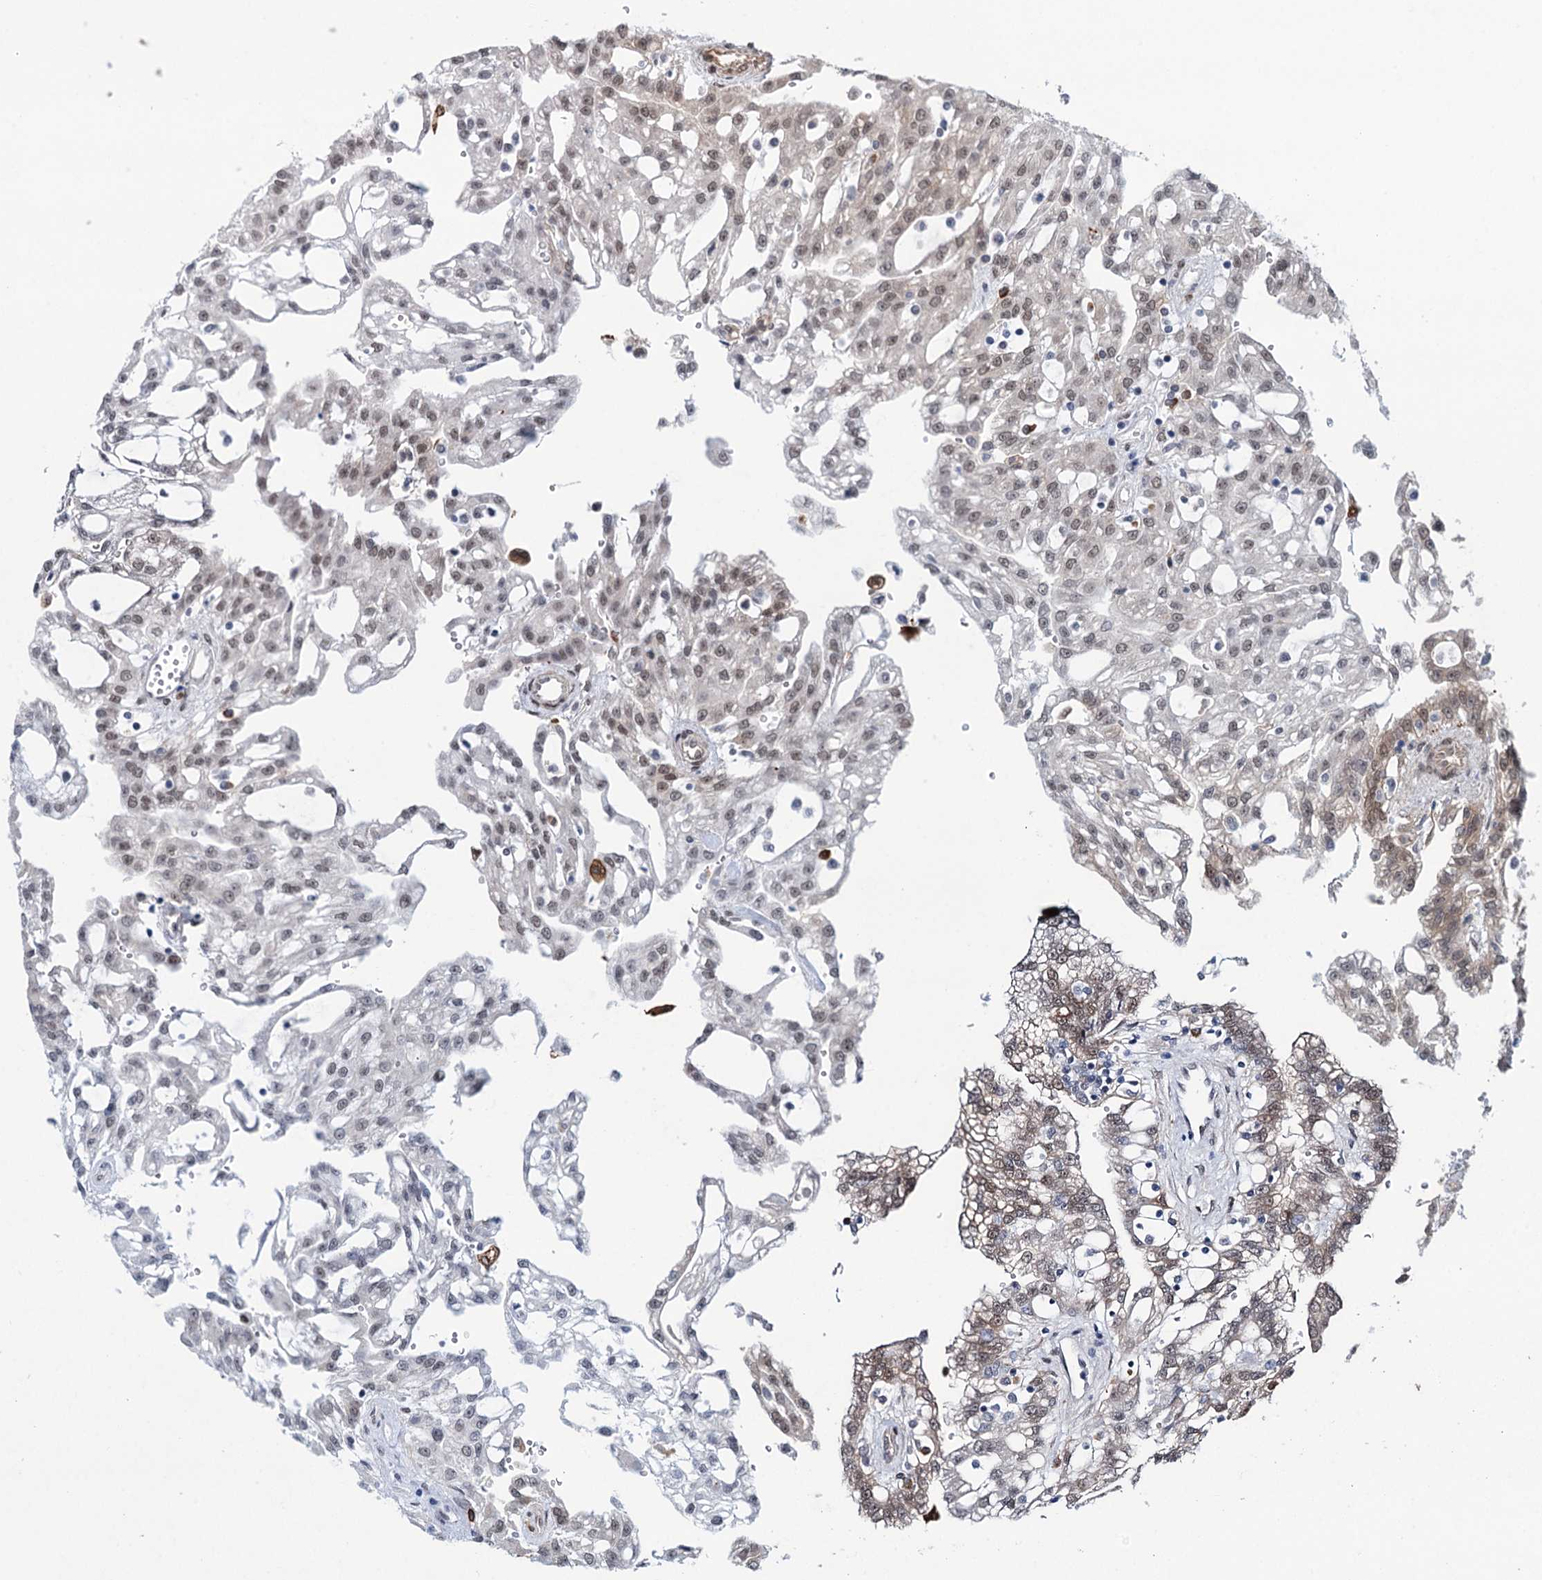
{"staining": {"intensity": "moderate", "quantity": "<25%", "location": "cytoplasmic/membranous,nuclear"}, "tissue": "renal cancer", "cell_type": "Tumor cells", "image_type": "cancer", "snomed": [{"axis": "morphology", "description": "Adenocarcinoma, NOS"}, {"axis": "topography", "description": "Kidney"}], "caption": "Protein expression analysis of human adenocarcinoma (renal) reveals moderate cytoplasmic/membranous and nuclear expression in about <25% of tumor cells. (brown staining indicates protein expression, while blue staining denotes nuclei).", "gene": "FAM53A", "patient": {"sex": "male", "age": 63}}